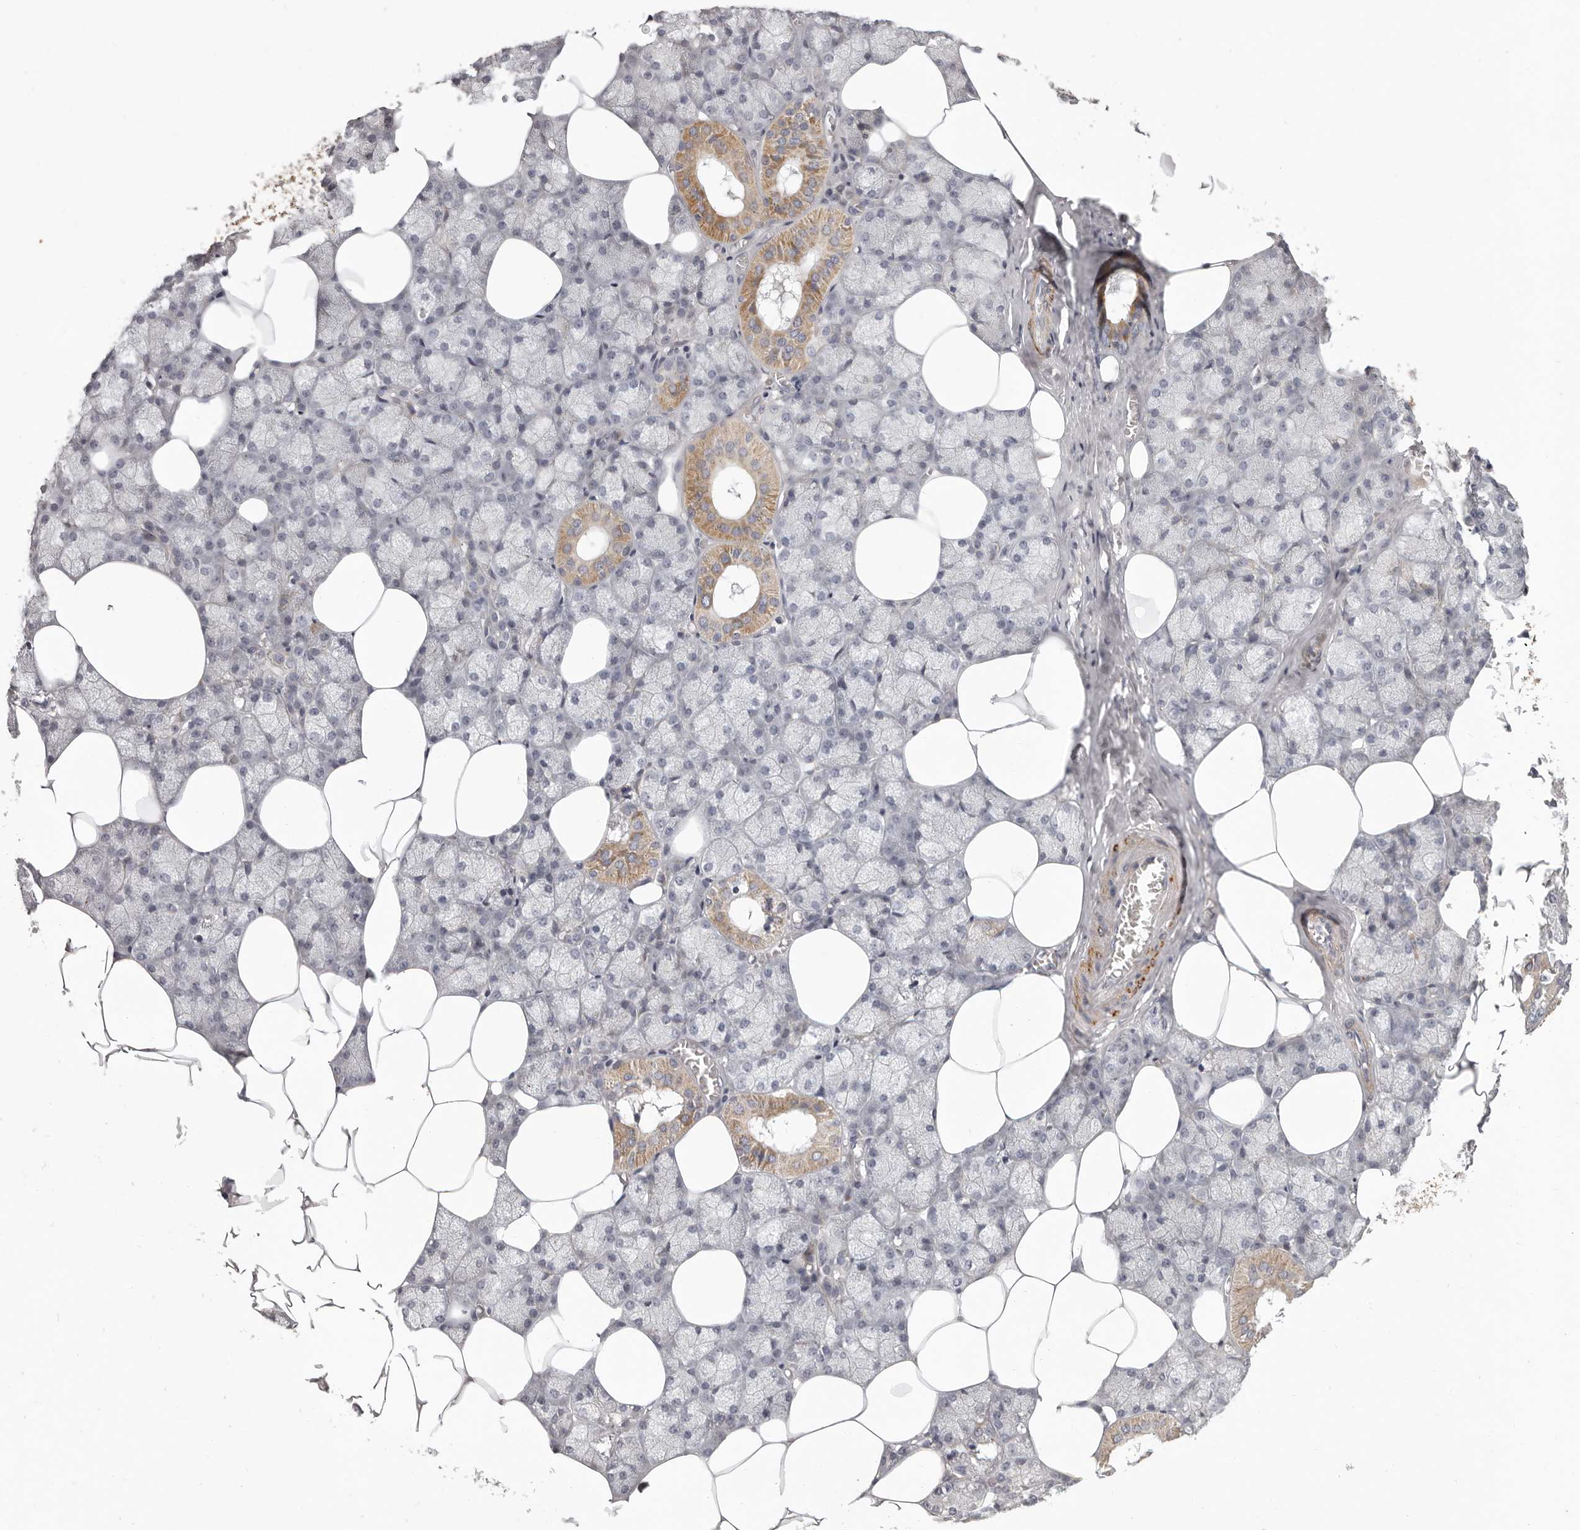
{"staining": {"intensity": "moderate", "quantity": "<25%", "location": "cytoplasmic/membranous"}, "tissue": "salivary gland", "cell_type": "Glandular cells", "image_type": "normal", "snomed": [{"axis": "morphology", "description": "Normal tissue, NOS"}, {"axis": "topography", "description": "Salivary gland"}], "caption": "An IHC photomicrograph of normal tissue is shown. Protein staining in brown highlights moderate cytoplasmic/membranous positivity in salivary gland within glandular cells.", "gene": "MRPS10", "patient": {"sex": "male", "age": 62}}